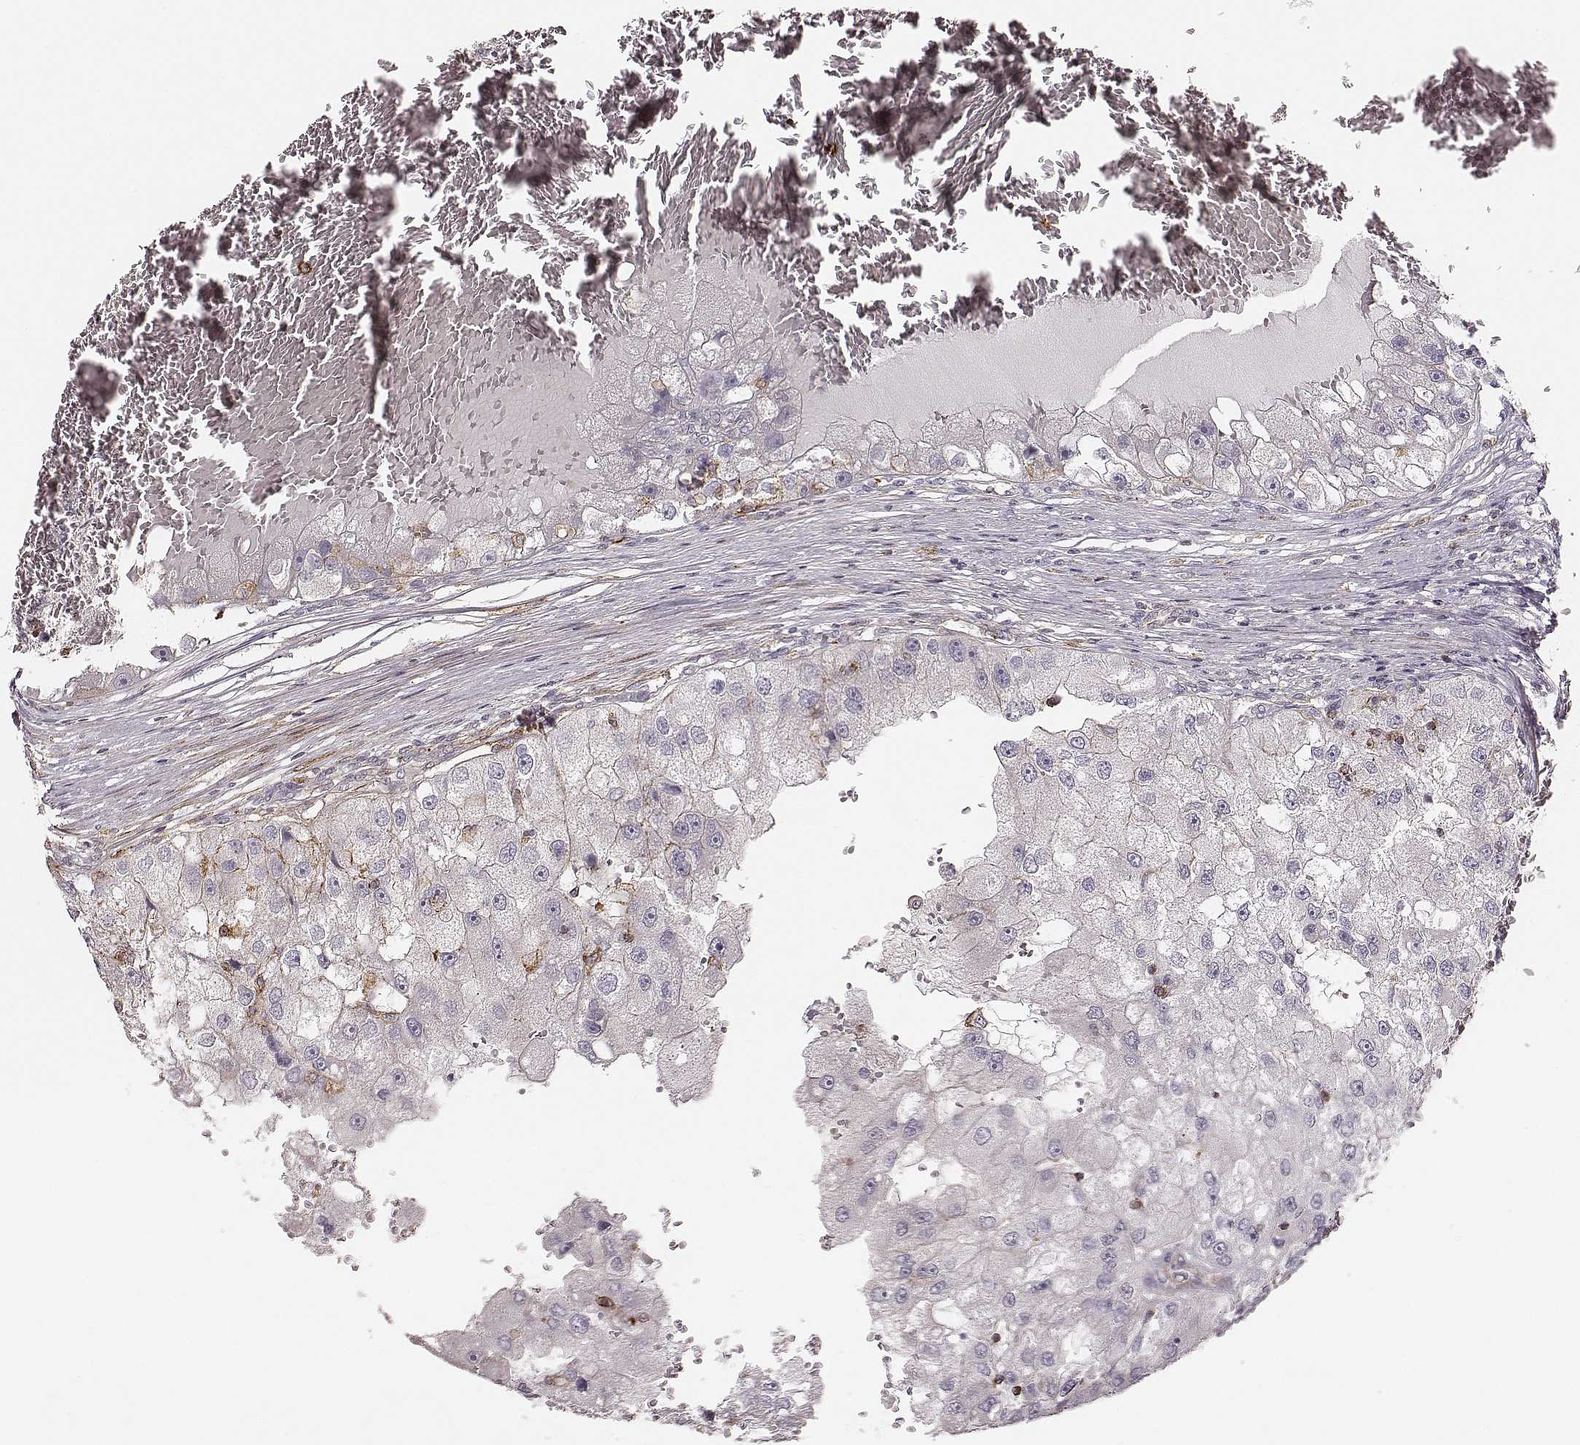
{"staining": {"intensity": "moderate", "quantity": "<25%", "location": "cytoplasmic/membranous"}, "tissue": "renal cancer", "cell_type": "Tumor cells", "image_type": "cancer", "snomed": [{"axis": "morphology", "description": "Adenocarcinoma, NOS"}, {"axis": "topography", "description": "Kidney"}], "caption": "Immunohistochemistry staining of renal cancer (adenocarcinoma), which exhibits low levels of moderate cytoplasmic/membranous expression in approximately <25% of tumor cells indicating moderate cytoplasmic/membranous protein staining. The staining was performed using DAB (3,3'-diaminobenzidine) (brown) for protein detection and nuclei were counterstained in hematoxylin (blue).", "gene": "ZYX", "patient": {"sex": "male", "age": 63}}